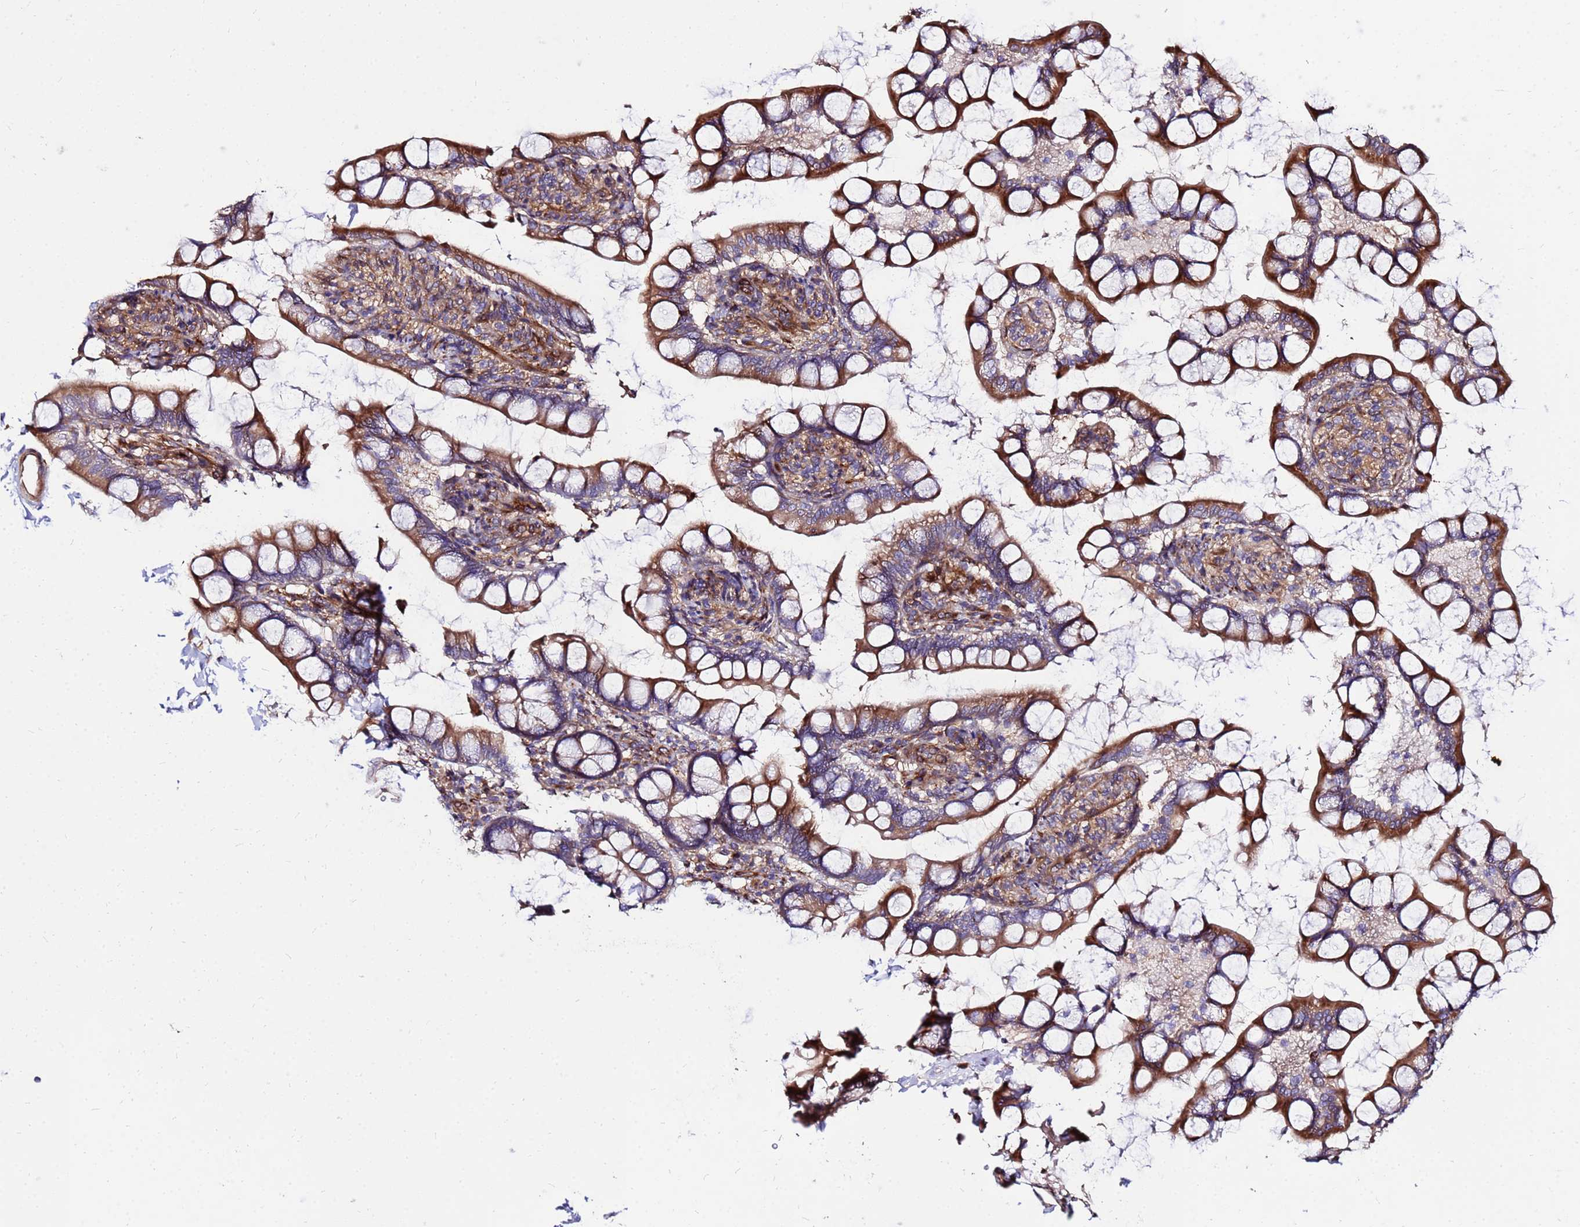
{"staining": {"intensity": "strong", "quantity": ">75%", "location": "cytoplasmic/membranous"}, "tissue": "small intestine", "cell_type": "Glandular cells", "image_type": "normal", "snomed": [{"axis": "morphology", "description": "Normal tissue, NOS"}, {"axis": "topography", "description": "Small intestine"}], "caption": "Immunohistochemical staining of benign small intestine reveals high levels of strong cytoplasmic/membranous staining in about >75% of glandular cells. Using DAB (3,3'-diaminobenzidine) (brown) and hematoxylin (blue) stains, captured at high magnification using brightfield microscopy.", "gene": "WWC2", "patient": {"sex": "male", "age": 52}}